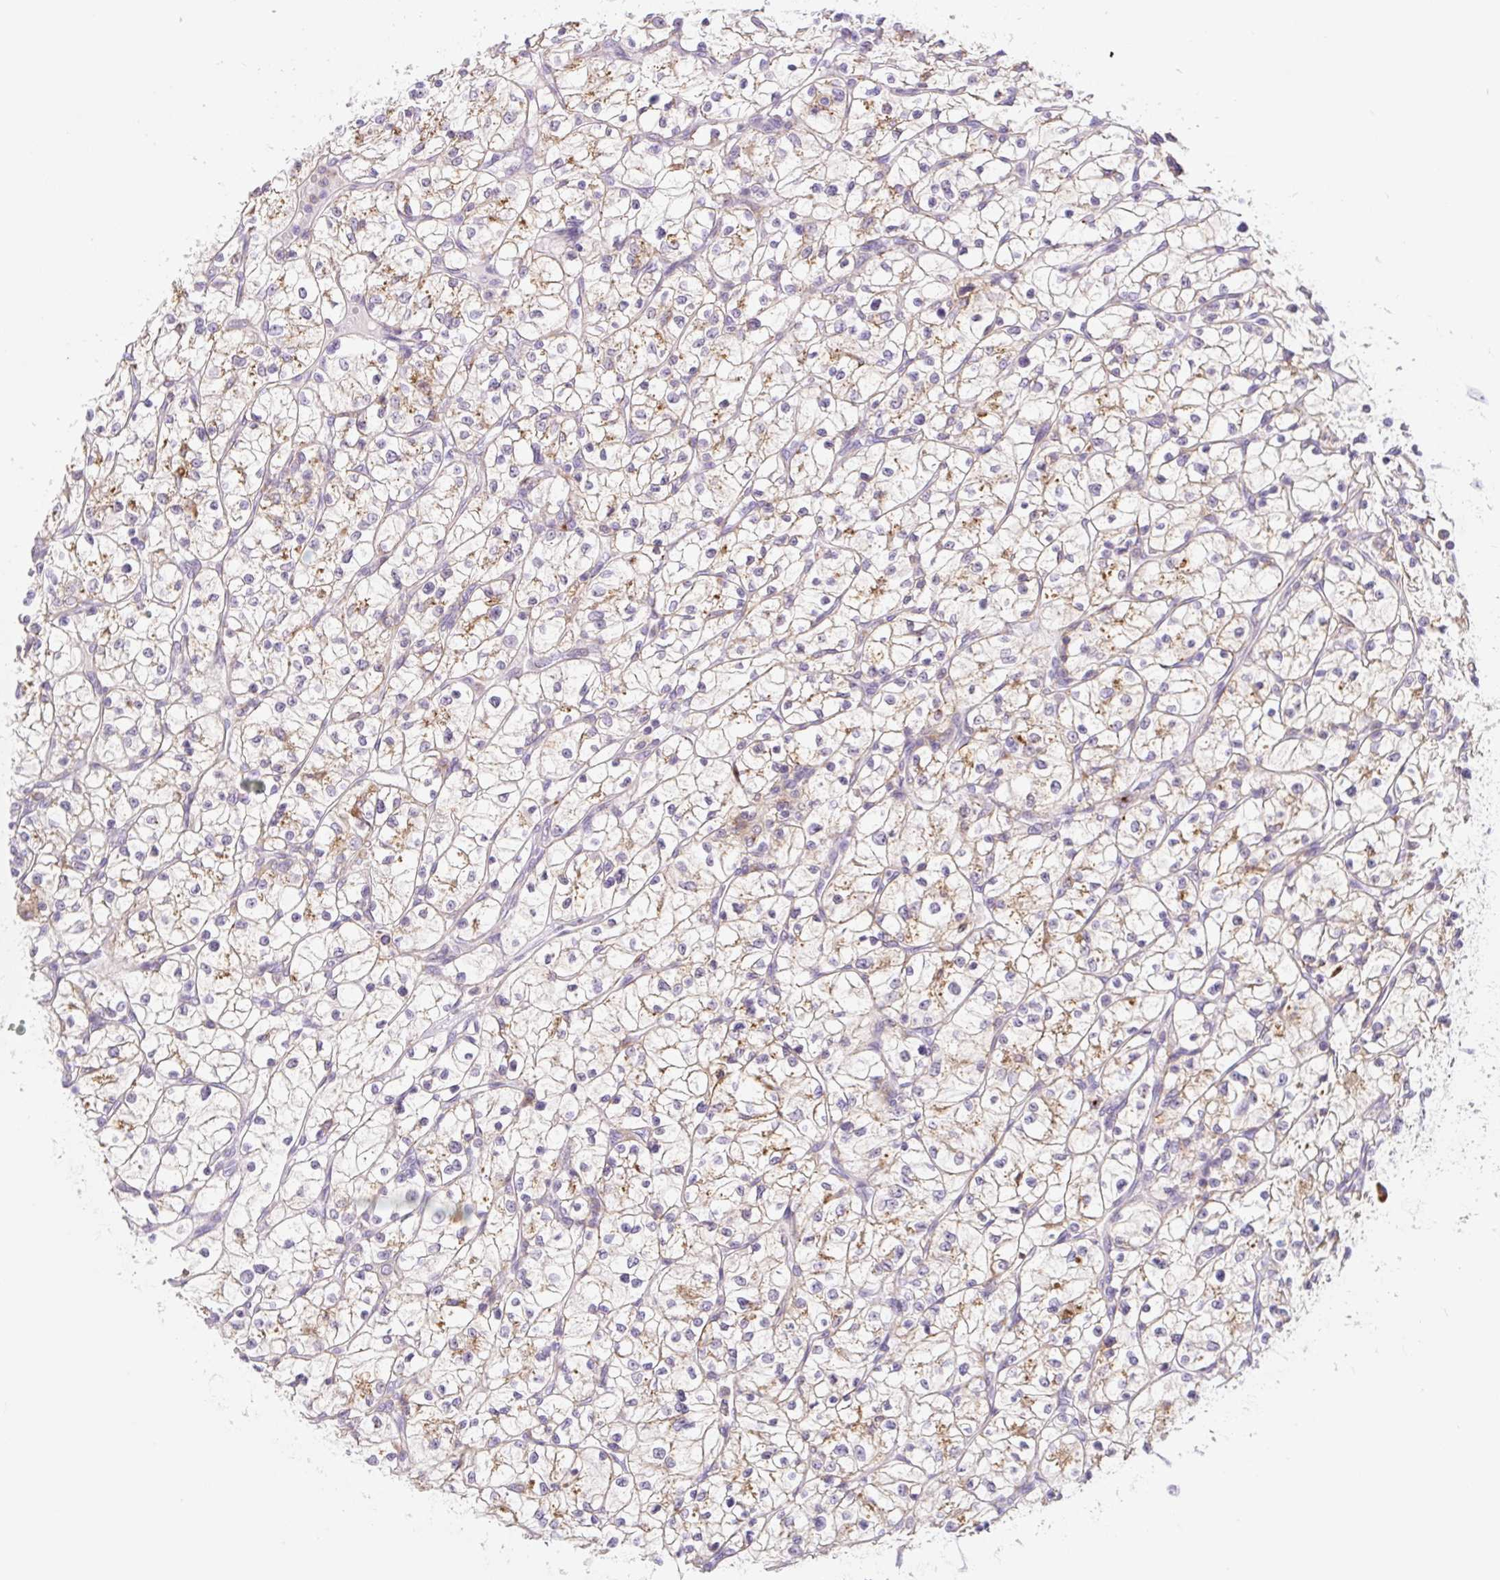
{"staining": {"intensity": "weak", "quantity": "<25%", "location": "cytoplasmic/membranous"}, "tissue": "renal cancer", "cell_type": "Tumor cells", "image_type": "cancer", "snomed": [{"axis": "morphology", "description": "Adenocarcinoma, NOS"}, {"axis": "topography", "description": "Kidney"}], "caption": "DAB immunohistochemical staining of human renal adenocarcinoma exhibits no significant staining in tumor cells.", "gene": "CEBPZOS", "patient": {"sex": "female", "age": 64}}